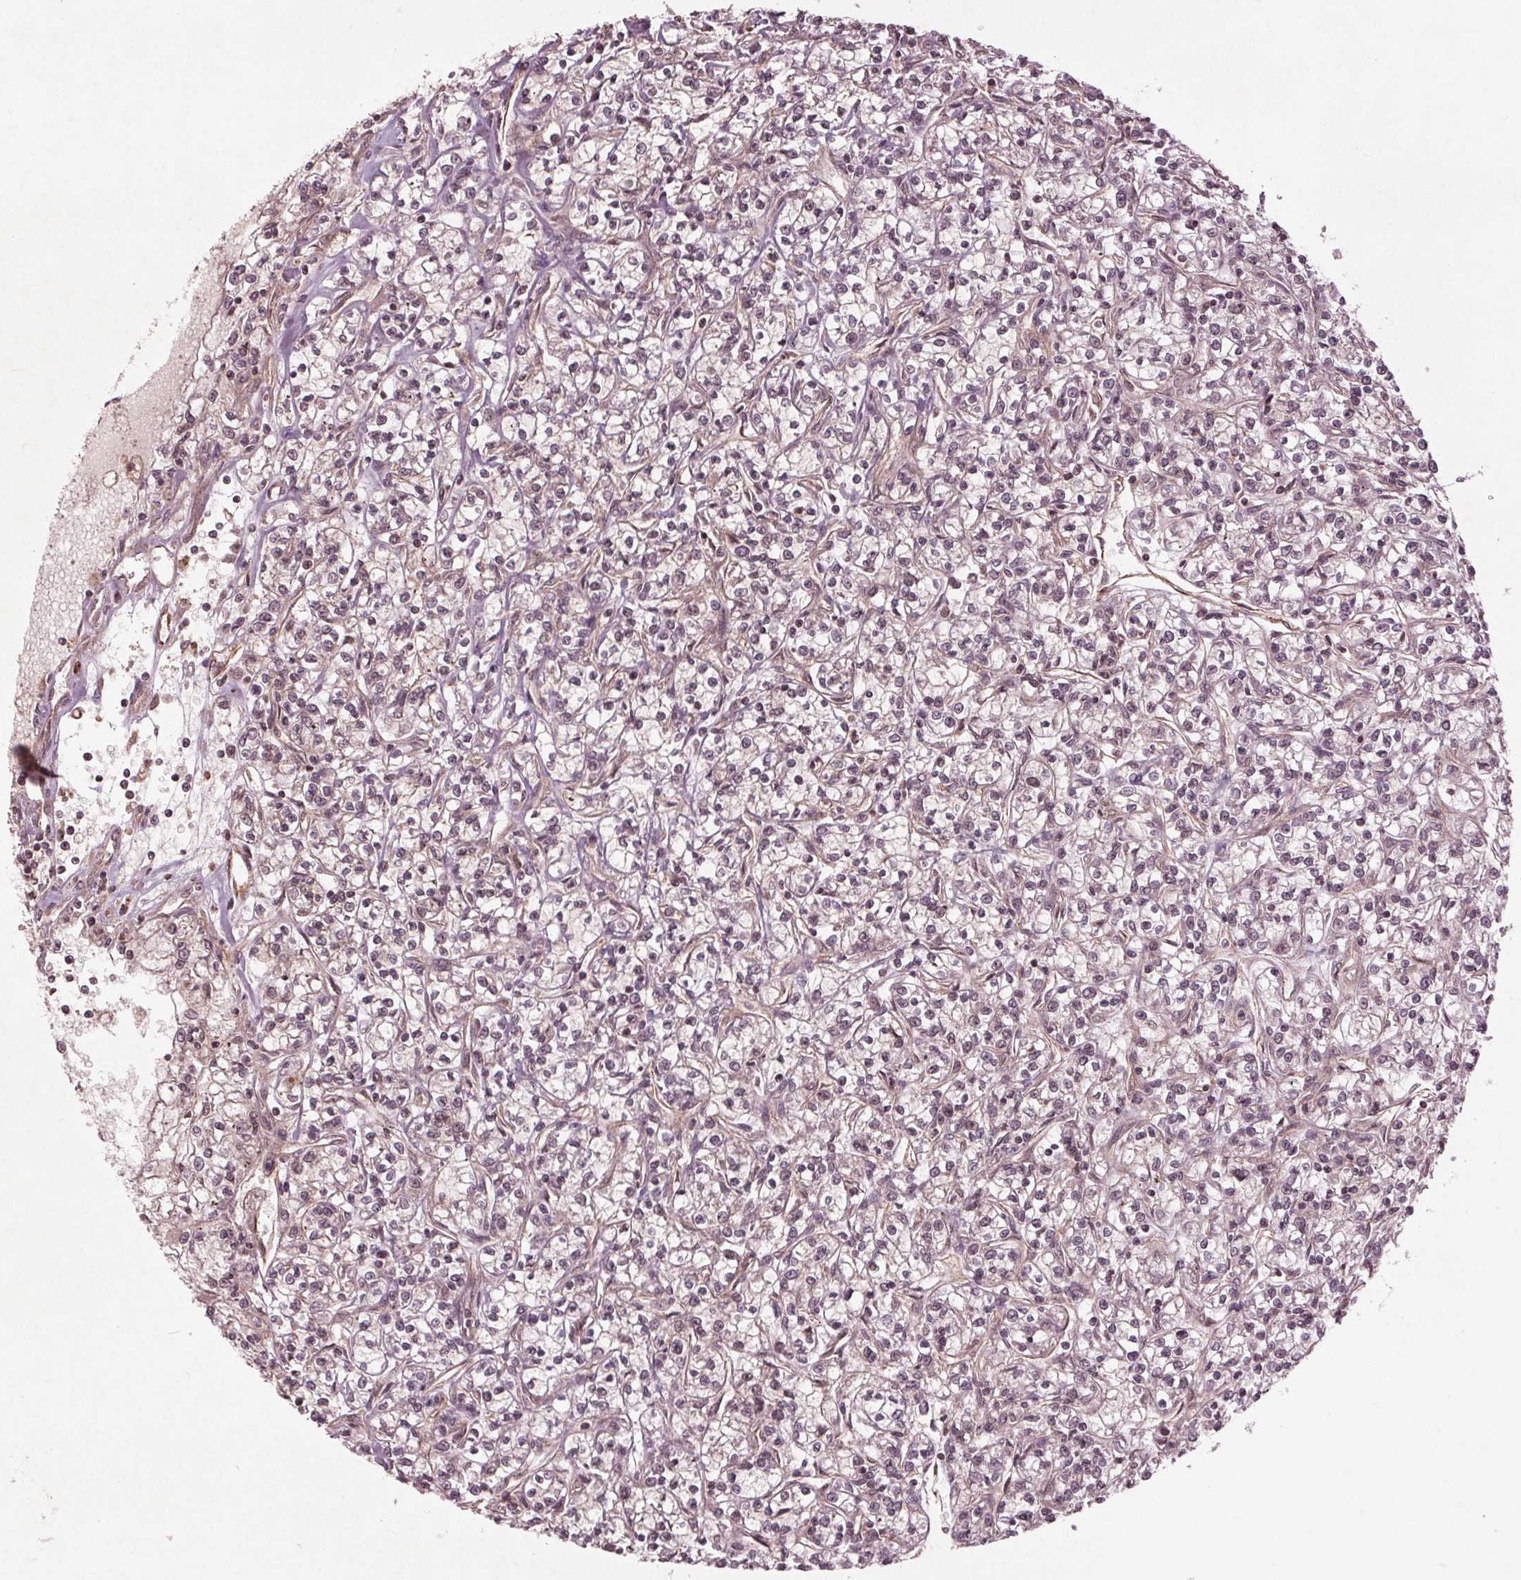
{"staining": {"intensity": "weak", "quantity": "<25%", "location": "nuclear"}, "tissue": "renal cancer", "cell_type": "Tumor cells", "image_type": "cancer", "snomed": [{"axis": "morphology", "description": "Adenocarcinoma, NOS"}, {"axis": "topography", "description": "Kidney"}], "caption": "DAB (3,3'-diaminobenzidine) immunohistochemical staining of adenocarcinoma (renal) shows no significant expression in tumor cells. (DAB IHC, high magnification).", "gene": "BTBD1", "patient": {"sex": "female", "age": 59}}